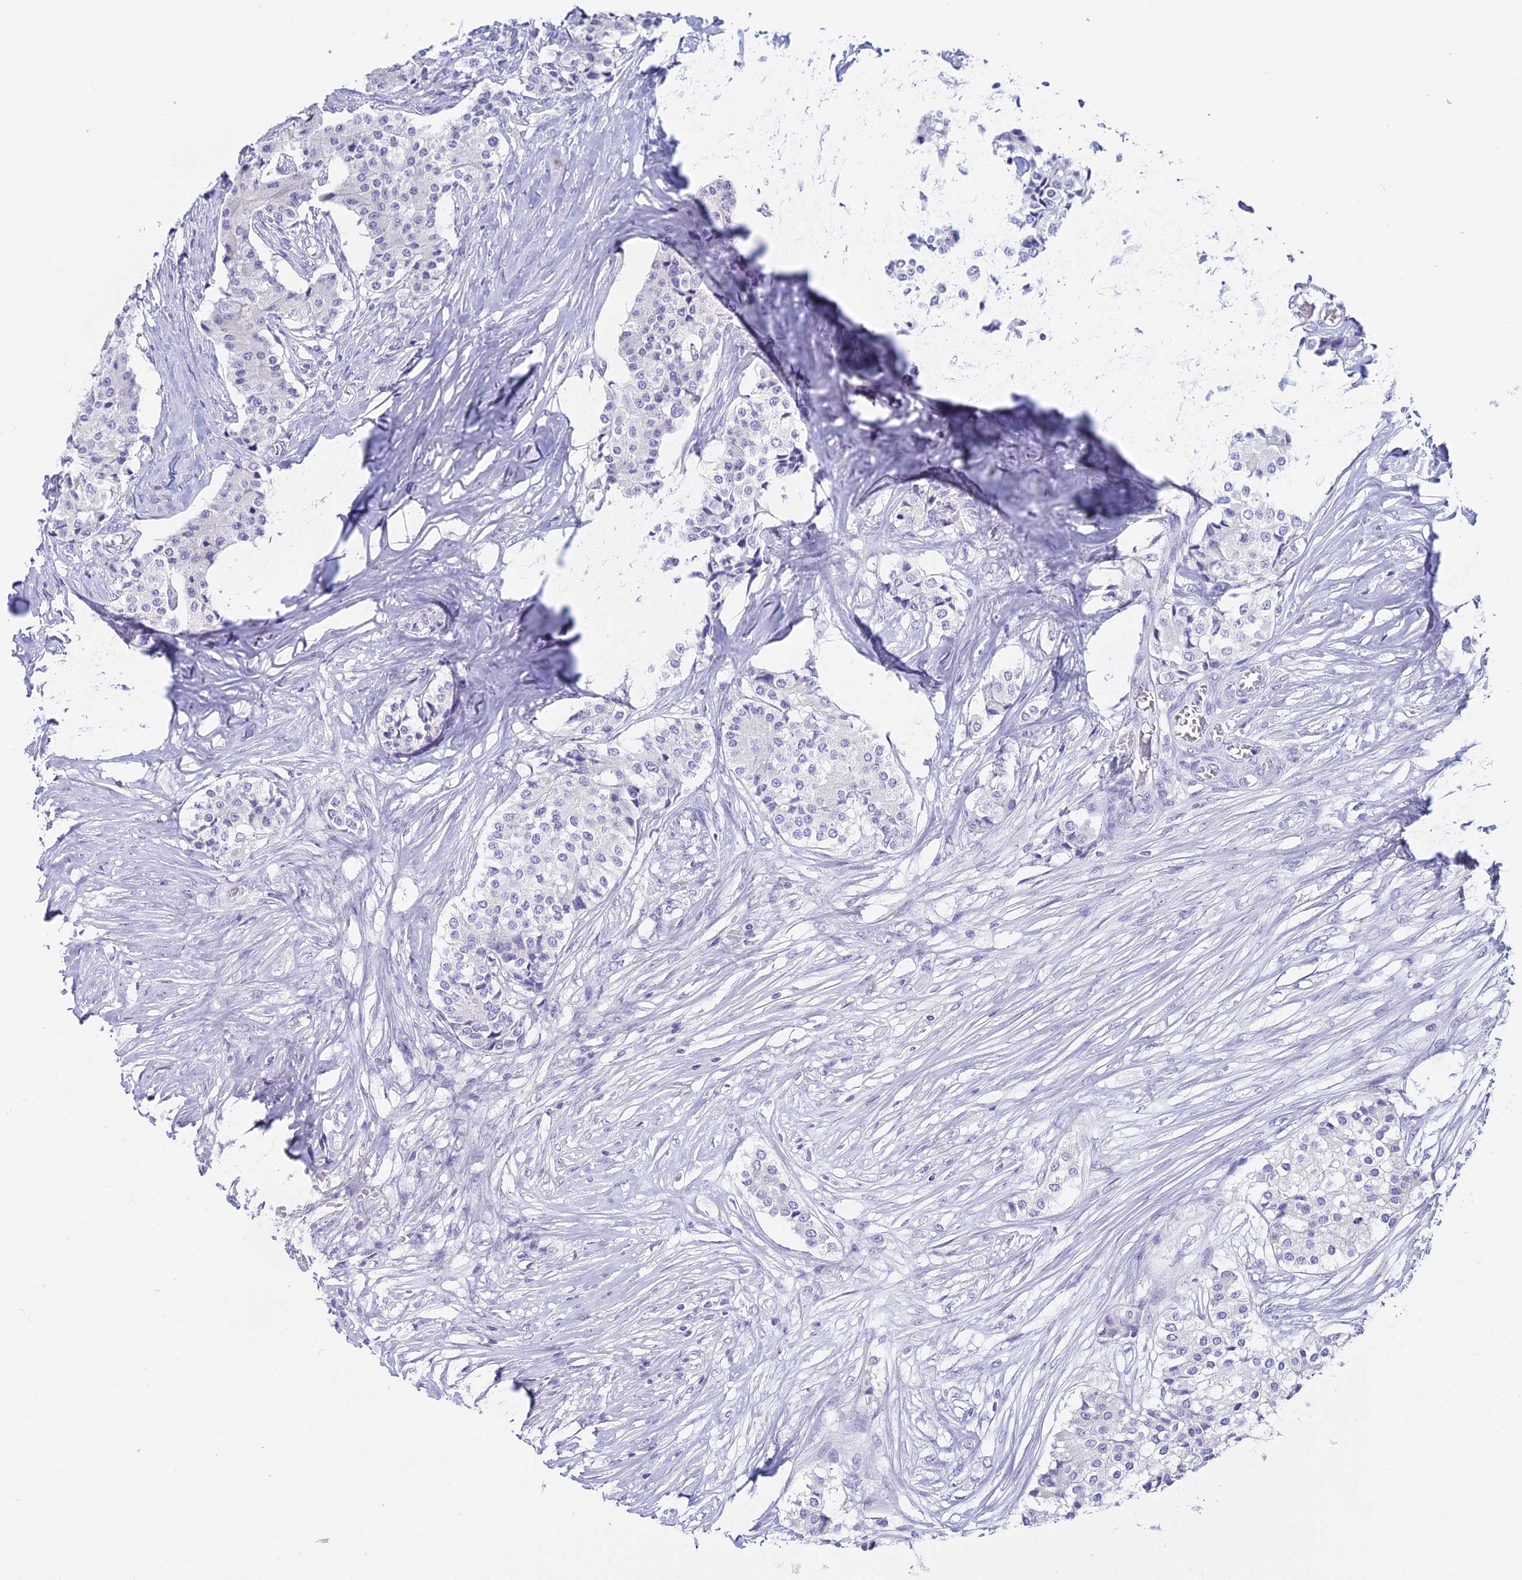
{"staining": {"intensity": "negative", "quantity": "none", "location": "none"}, "tissue": "carcinoid", "cell_type": "Tumor cells", "image_type": "cancer", "snomed": [{"axis": "morphology", "description": "Carcinoid, malignant, NOS"}, {"axis": "topography", "description": "Colon"}], "caption": "Immunohistochemical staining of carcinoid (malignant) demonstrates no significant staining in tumor cells.", "gene": "ALPP", "patient": {"sex": "female", "age": 52}}